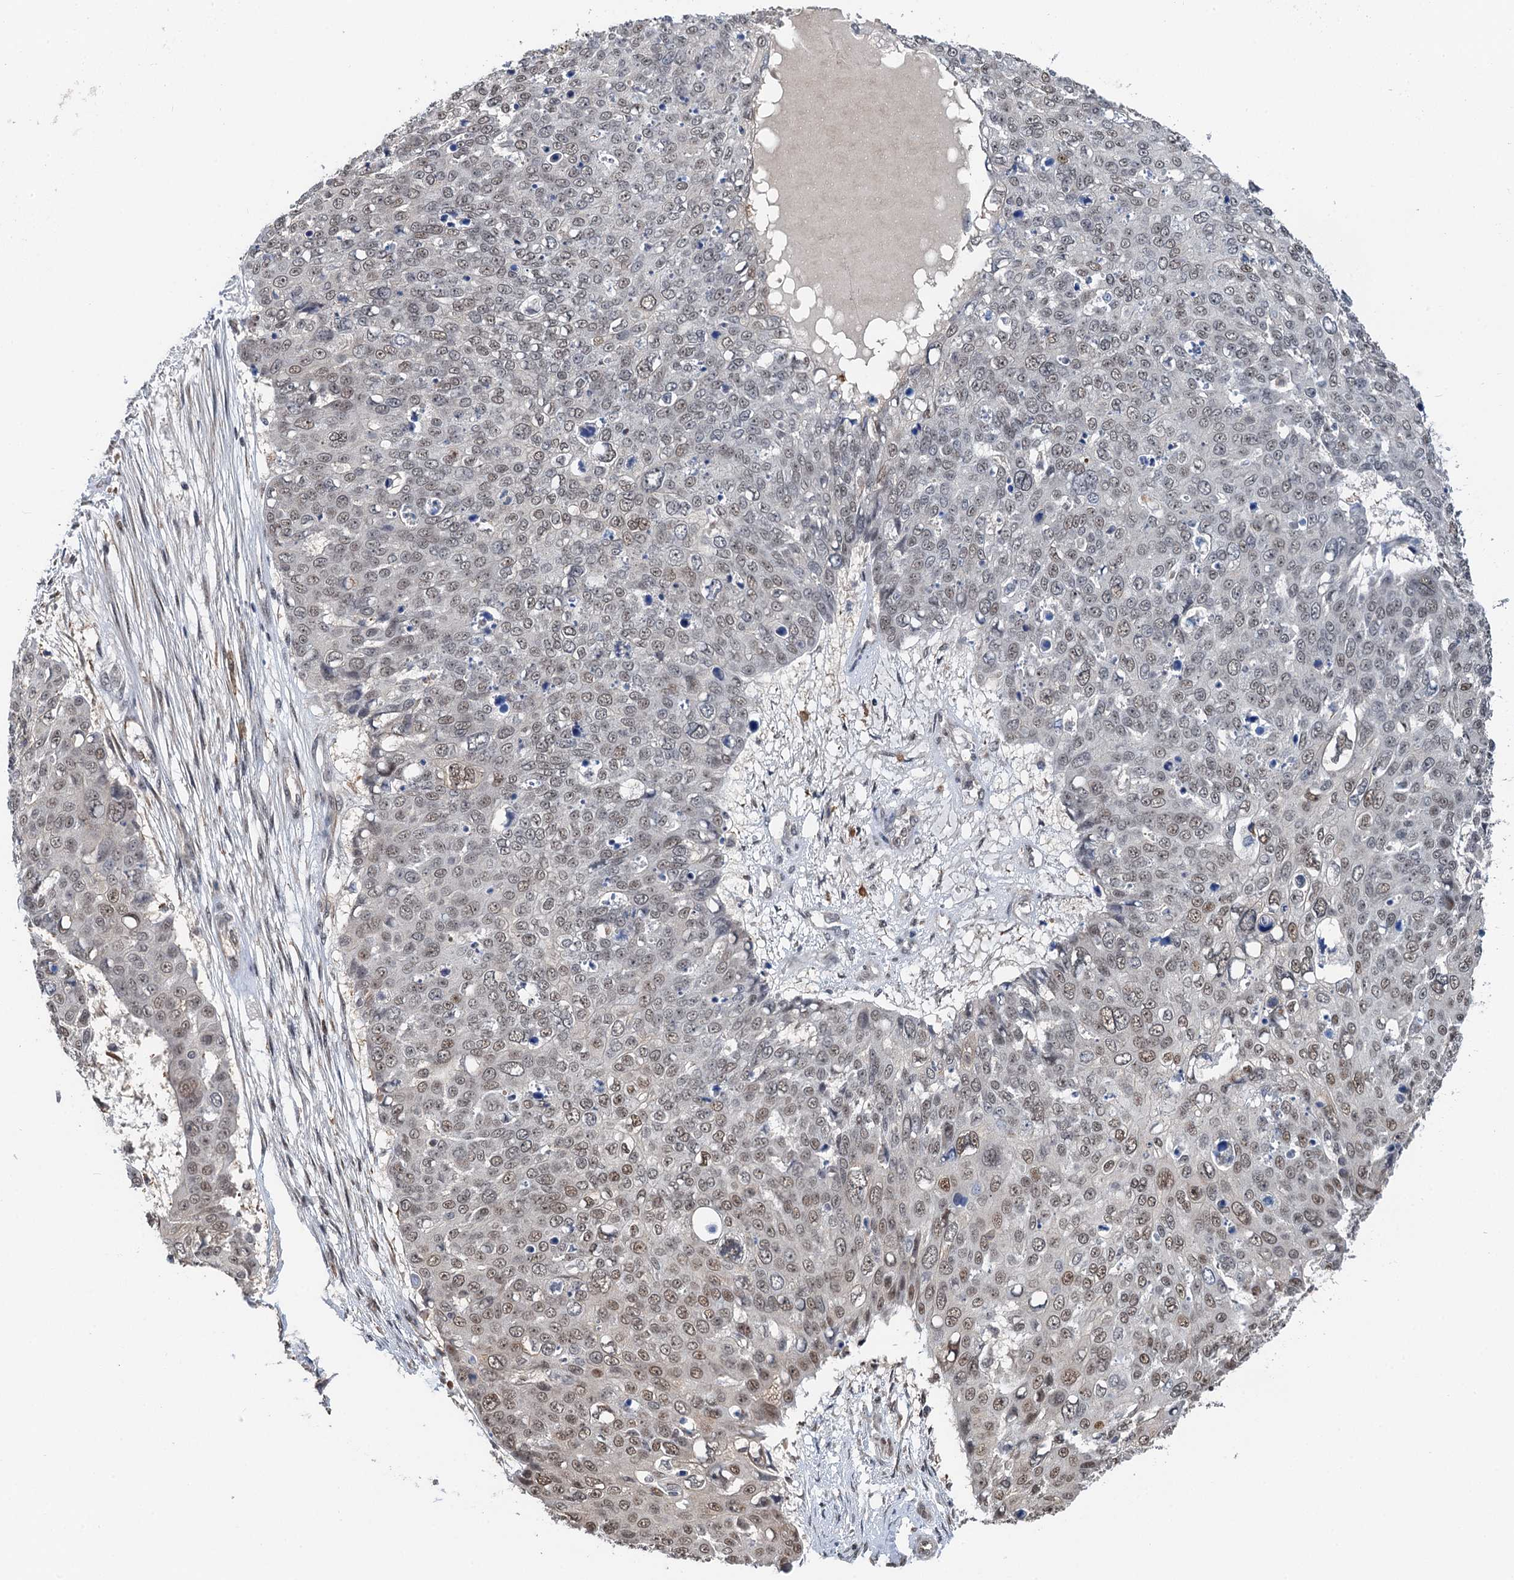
{"staining": {"intensity": "moderate", "quantity": "<25%", "location": "nuclear"}, "tissue": "skin cancer", "cell_type": "Tumor cells", "image_type": "cancer", "snomed": [{"axis": "morphology", "description": "Squamous cell carcinoma, NOS"}, {"axis": "topography", "description": "Skin"}], "caption": "Human squamous cell carcinoma (skin) stained with a brown dye shows moderate nuclear positive positivity in about <25% of tumor cells.", "gene": "CFDP1", "patient": {"sex": "male", "age": 71}}